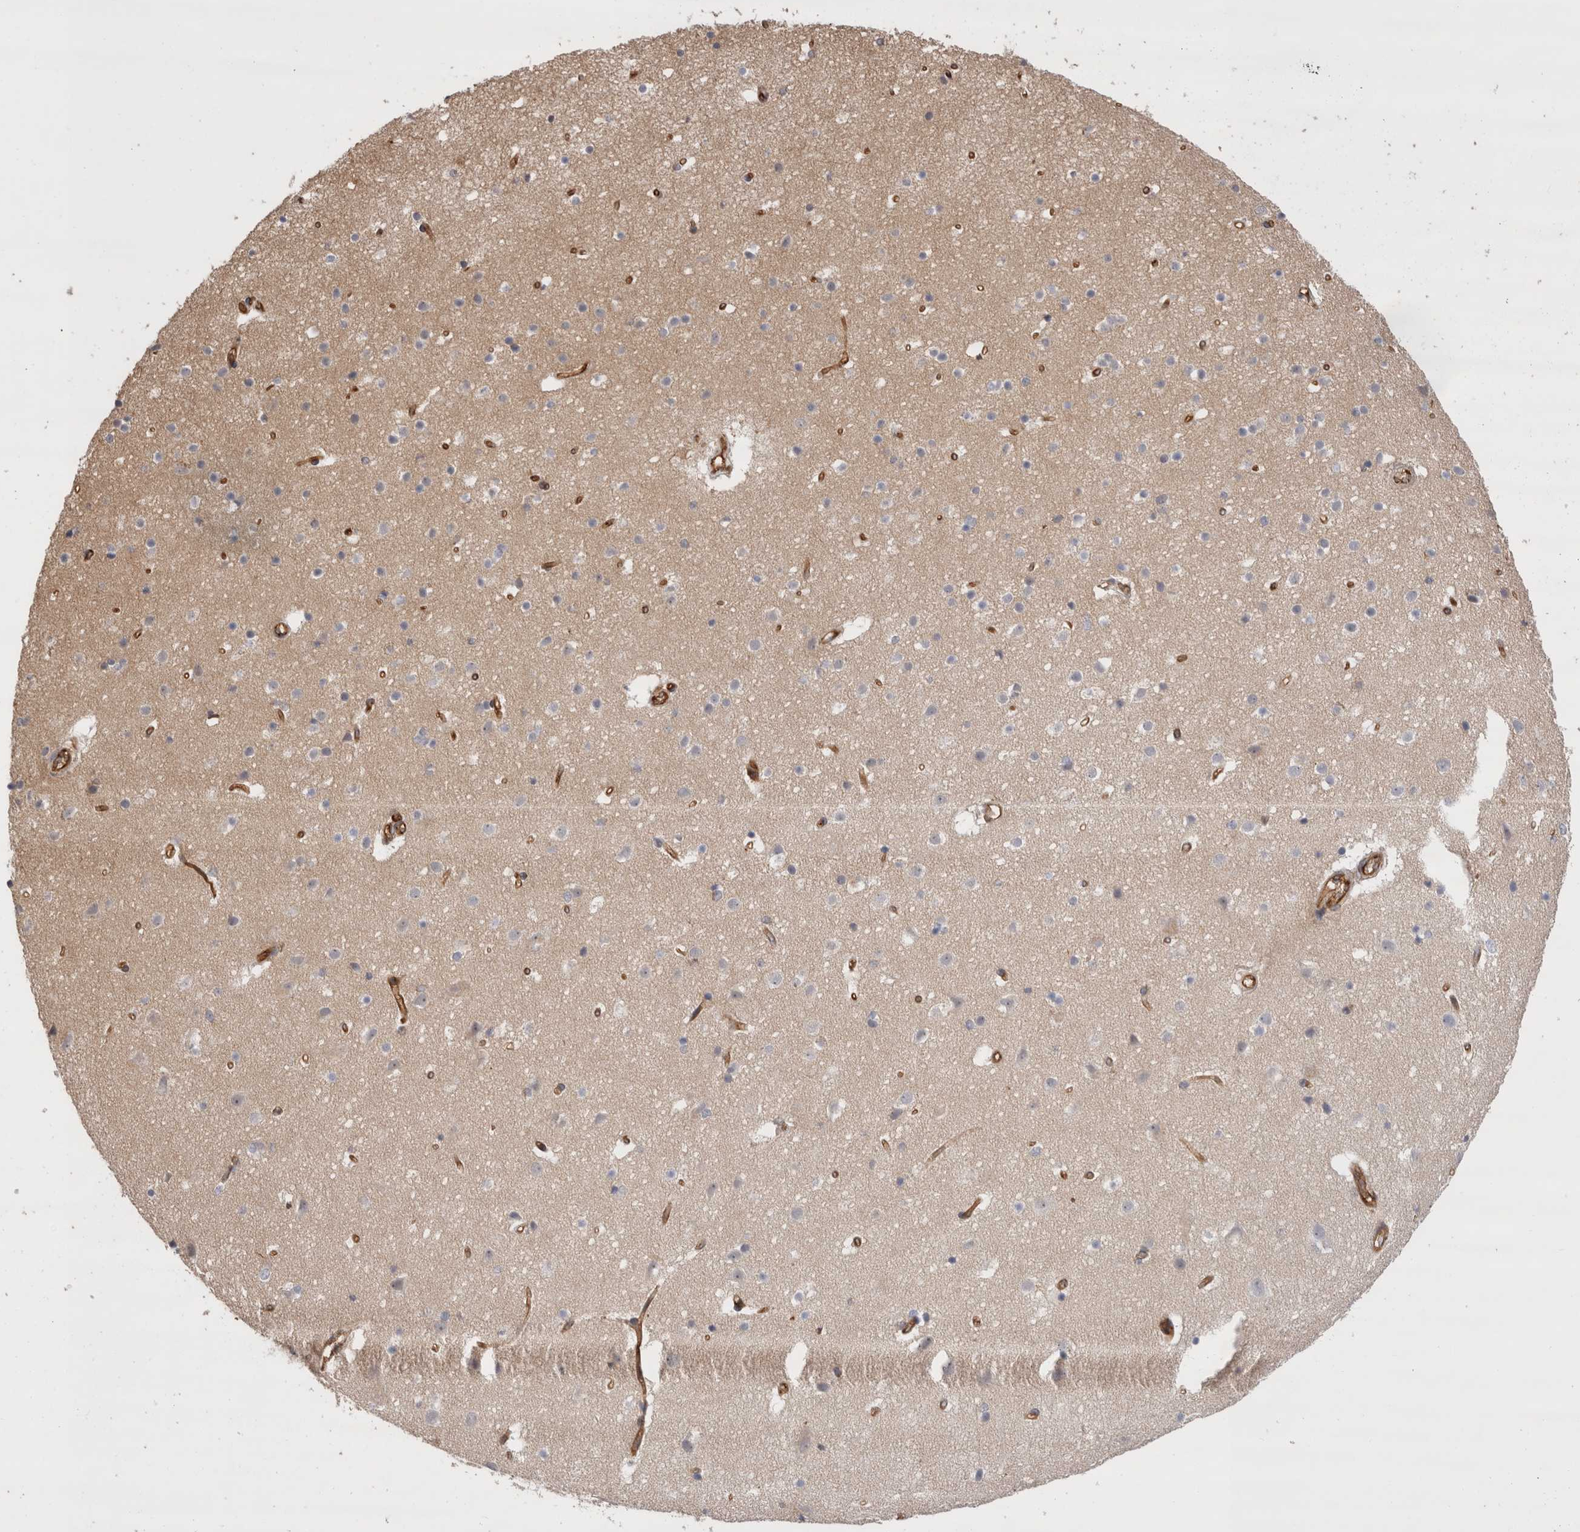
{"staining": {"intensity": "moderate", "quantity": ">75%", "location": "cytoplasmic/membranous"}, "tissue": "cerebral cortex", "cell_type": "Endothelial cells", "image_type": "normal", "snomed": [{"axis": "morphology", "description": "Normal tissue, NOS"}, {"axis": "topography", "description": "Cerebral cortex"}], "caption": "Immunohistochemical staining of normal cerebral cortex exhibits medium levels of moderate cytoplasmic/membranous staining in about >75% of endothelial cells. Nuclei are stained in blue.", "gene": "BNIP2", "patient": {"sex": "male", "age": 54}}